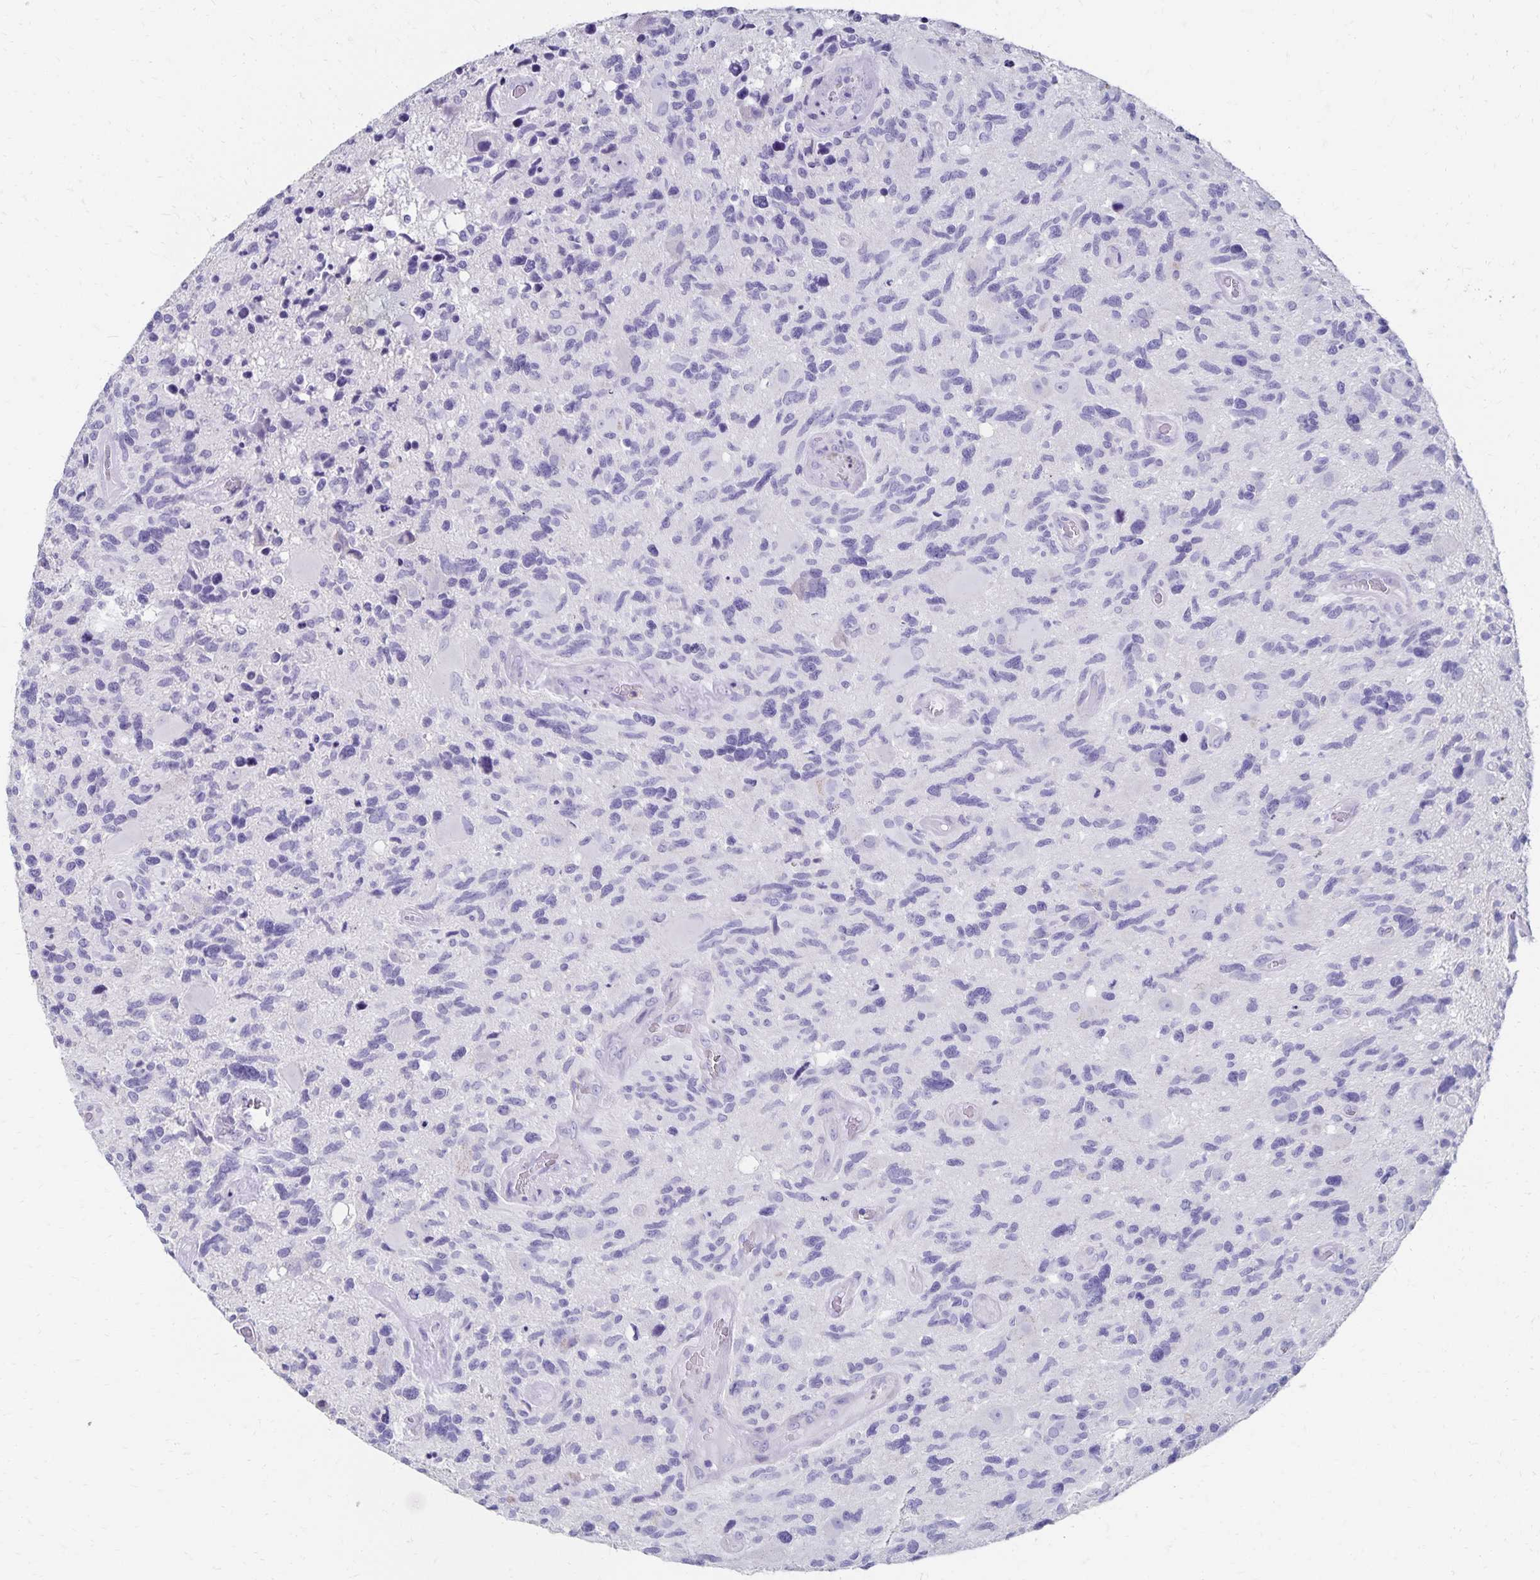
{"staining": {"intensity": "negative", "quantity": "none", "location": "none"}, "tissue": "glioma", "cell_type": "Tumor cells", "image_type": "cancer", "snomed": [{"axis": "morphology", "description": "Glioma, malignant, High grade"}, {"axis": "topography", "description": "Brain"}], "caption": "This is a image of immunohistochemistry staining of glioma, which shows no positivity in tumor cells.", "gene": "DYNLT4", "patient": {"sex": "male", "age": 49}}